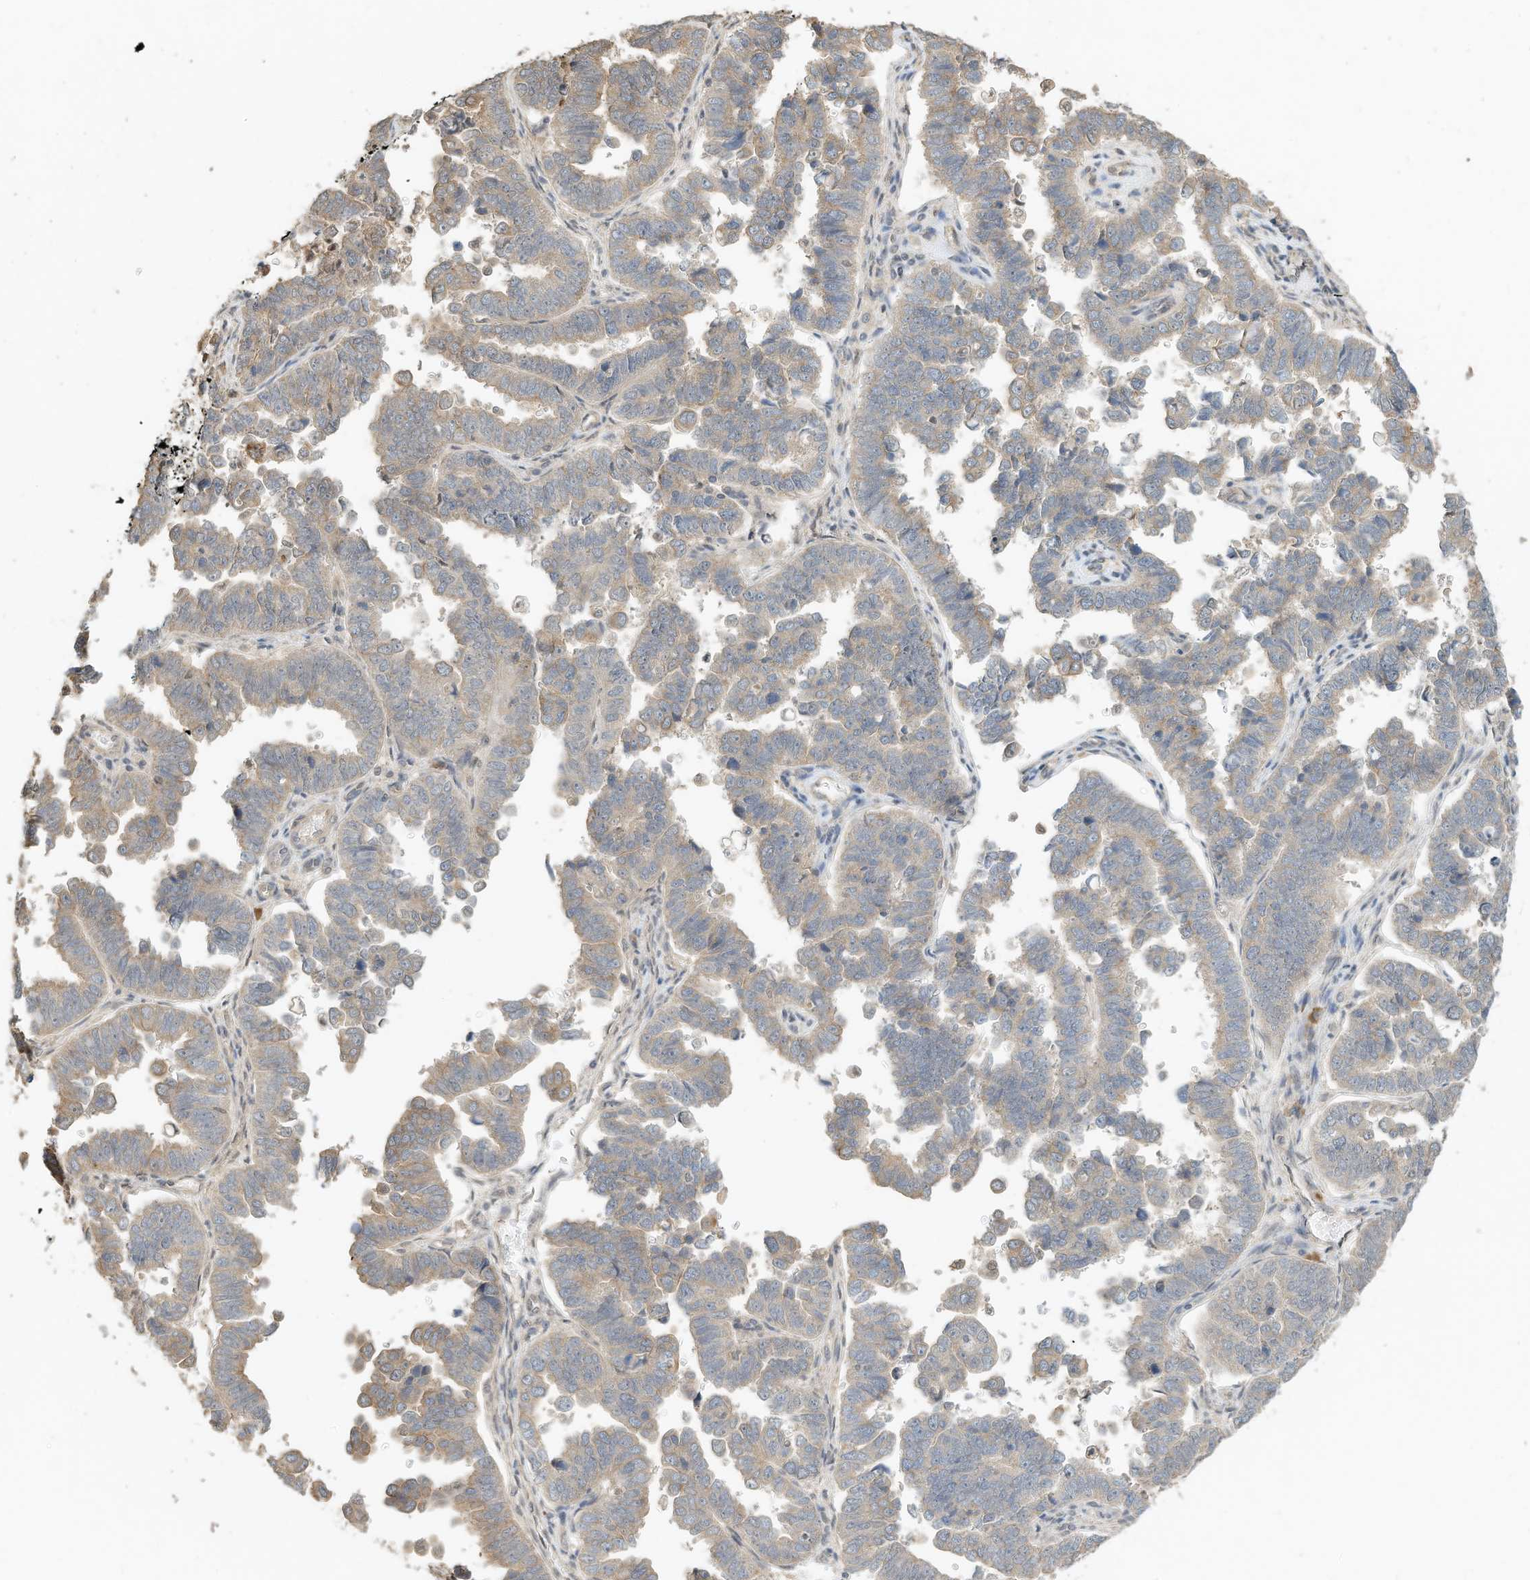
{"staining": {"intensity": "weak", "quantity": ">75%", "location": "cytoplasmic/membranous"}, "tissue": "endometrial cancer", "cell_type": "Tumor cells", "image_type": "cancer", "snomed": [{"axis": "morphology", "description": "Adenocarcinoma, NOS"}, {"axis": "topography", "description": "Endometrium"}], "caption": "Adenocarcinoma (endometrial) stained with DAB immunohistochemistry exhibits low levels of weak cytoplasmic/membranous expression in approximately >75% of tumor cells.", "gene": "OFD1", "patient": {"sex": "female", "age": 75}}